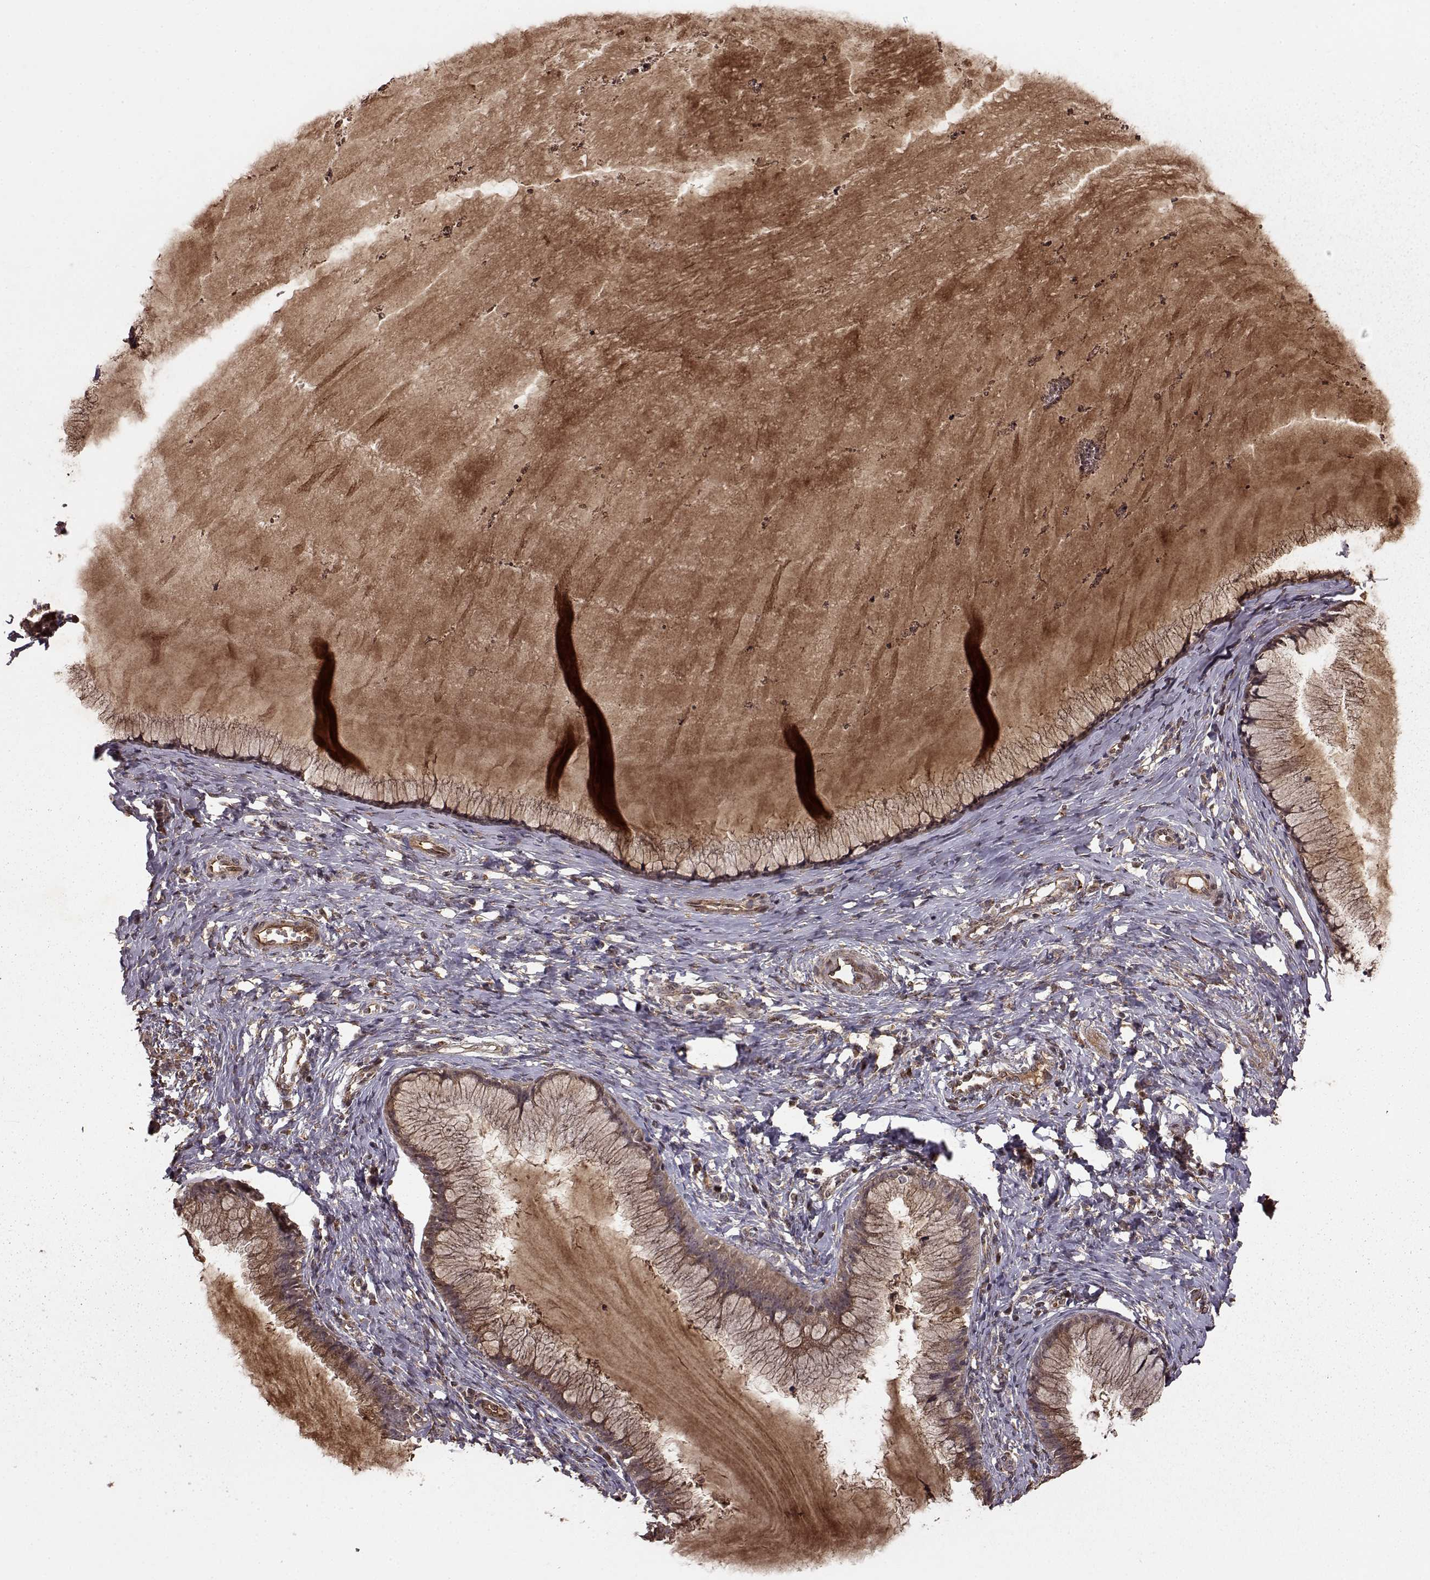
{"staining": {"intensity": "moderate", "quantity": ">75%", "location": "cytoplasmic/membranous"}, "tissue": "cervical cancer", "cell_type": "Tumor cells", "image_type": "cancer", "snomed": [{"axis": "morphology", "description": "Squamous cell carcinoma, NOS"}, {"axis": "topography", "description": "Cervix"}], "caption": "An IHC image of tumor tissue is shown. Protein staining in brown labels moderate cytoplasmic/membranous positivity in cervical cancer within tumor cells.", "gene": "FSTL1", "patient": {"sex": "female", "age": 36}}